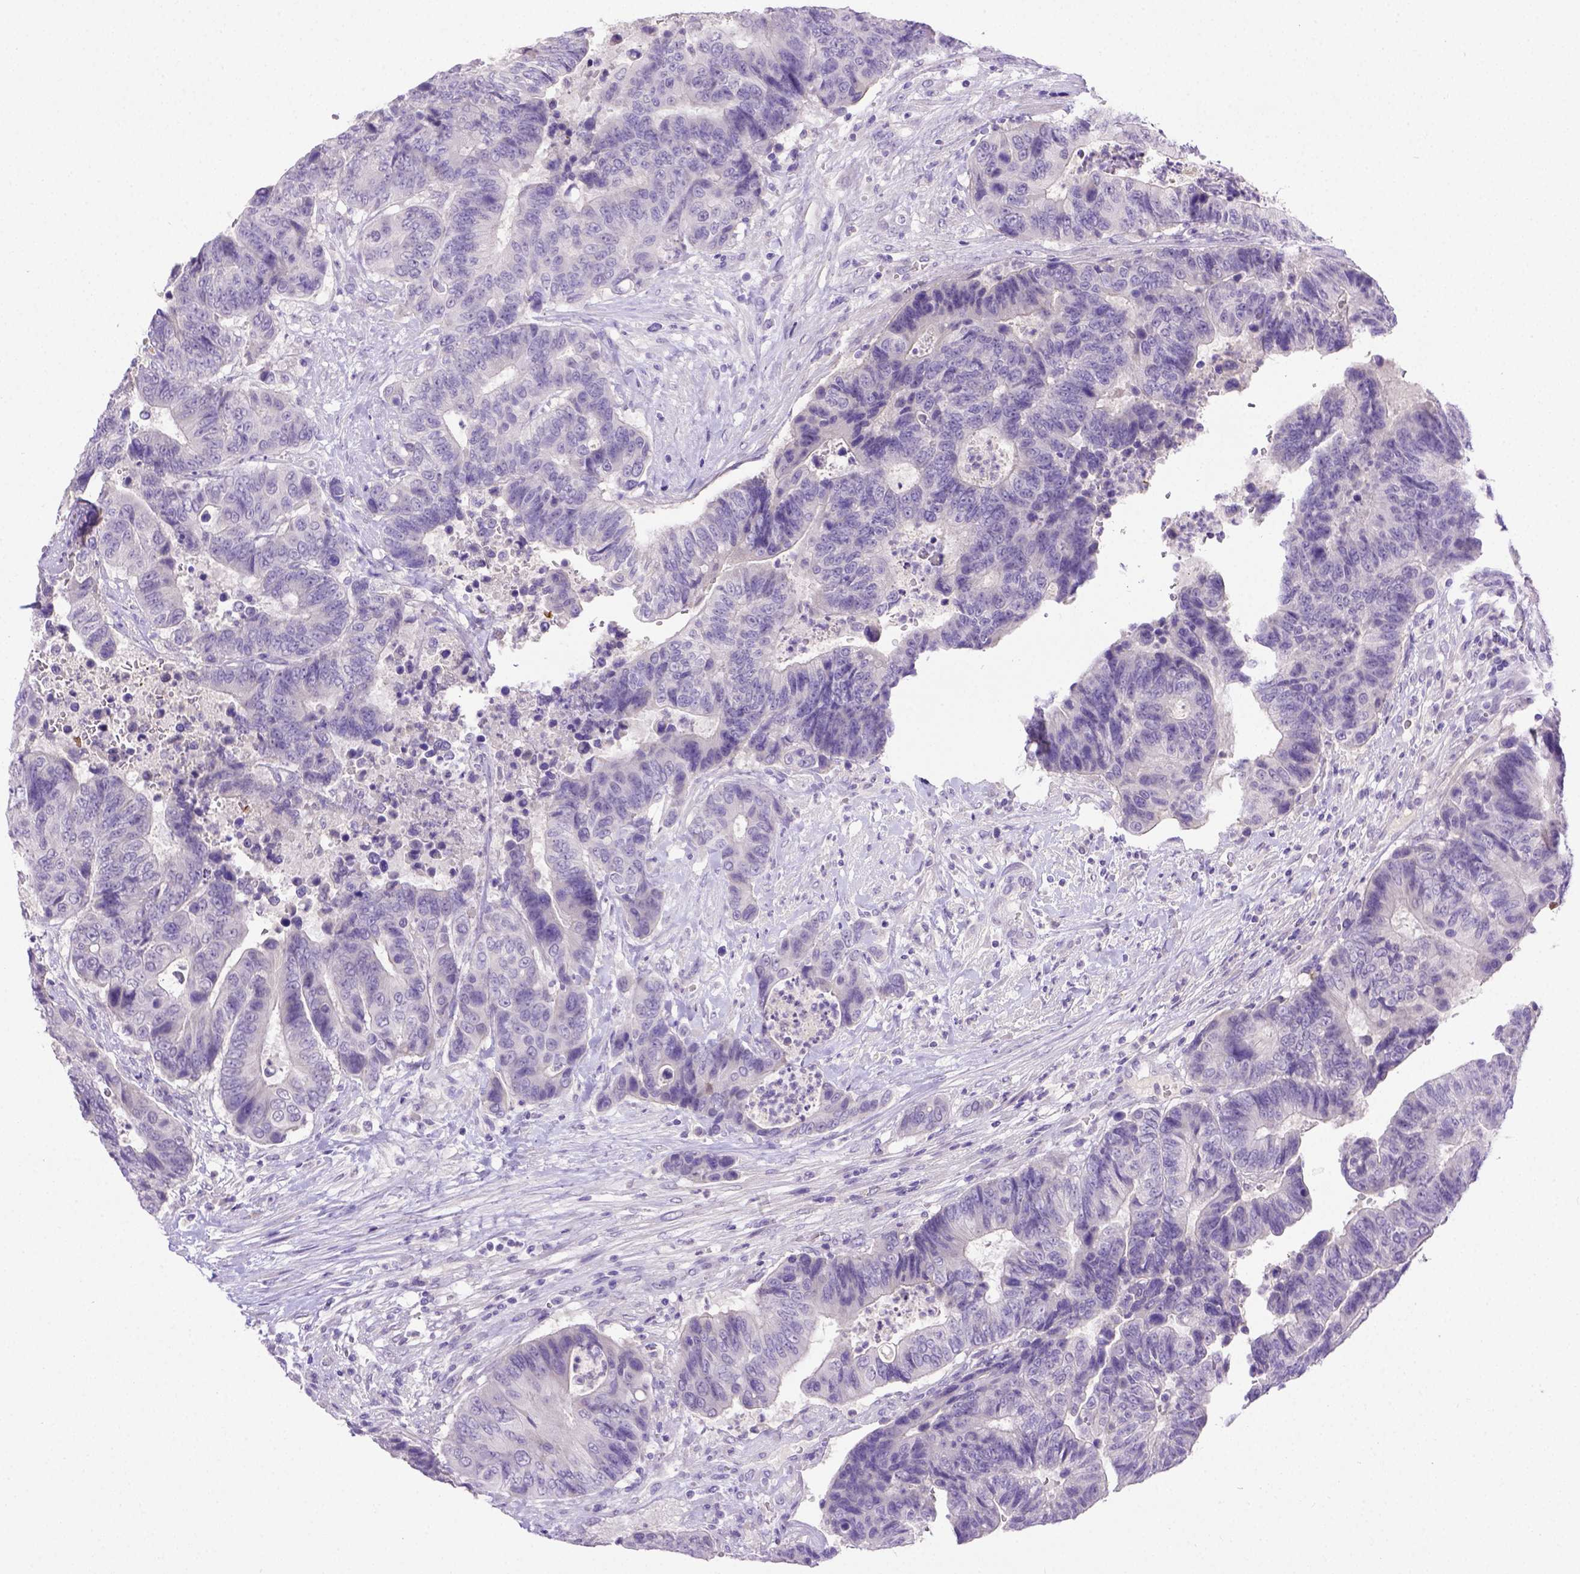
{"staining": {"intensity": "negative", "quantity": "none", "location": "none"}, "tissue": "colorectal cancer", "cell_type": "Tumor cells", "image_type": "cancer", "snomed": [{"axis": "morphology", "description": "Adenocarcinoma, NOS"}, {"axis": "topography", "description": "Colon"}], "caption": "Histopathology image shows no protein staining in tumor cells of colorectal cancer tissue.", "gene": "B3GAT1", "patient": {"sex": "female", "age": 48}}